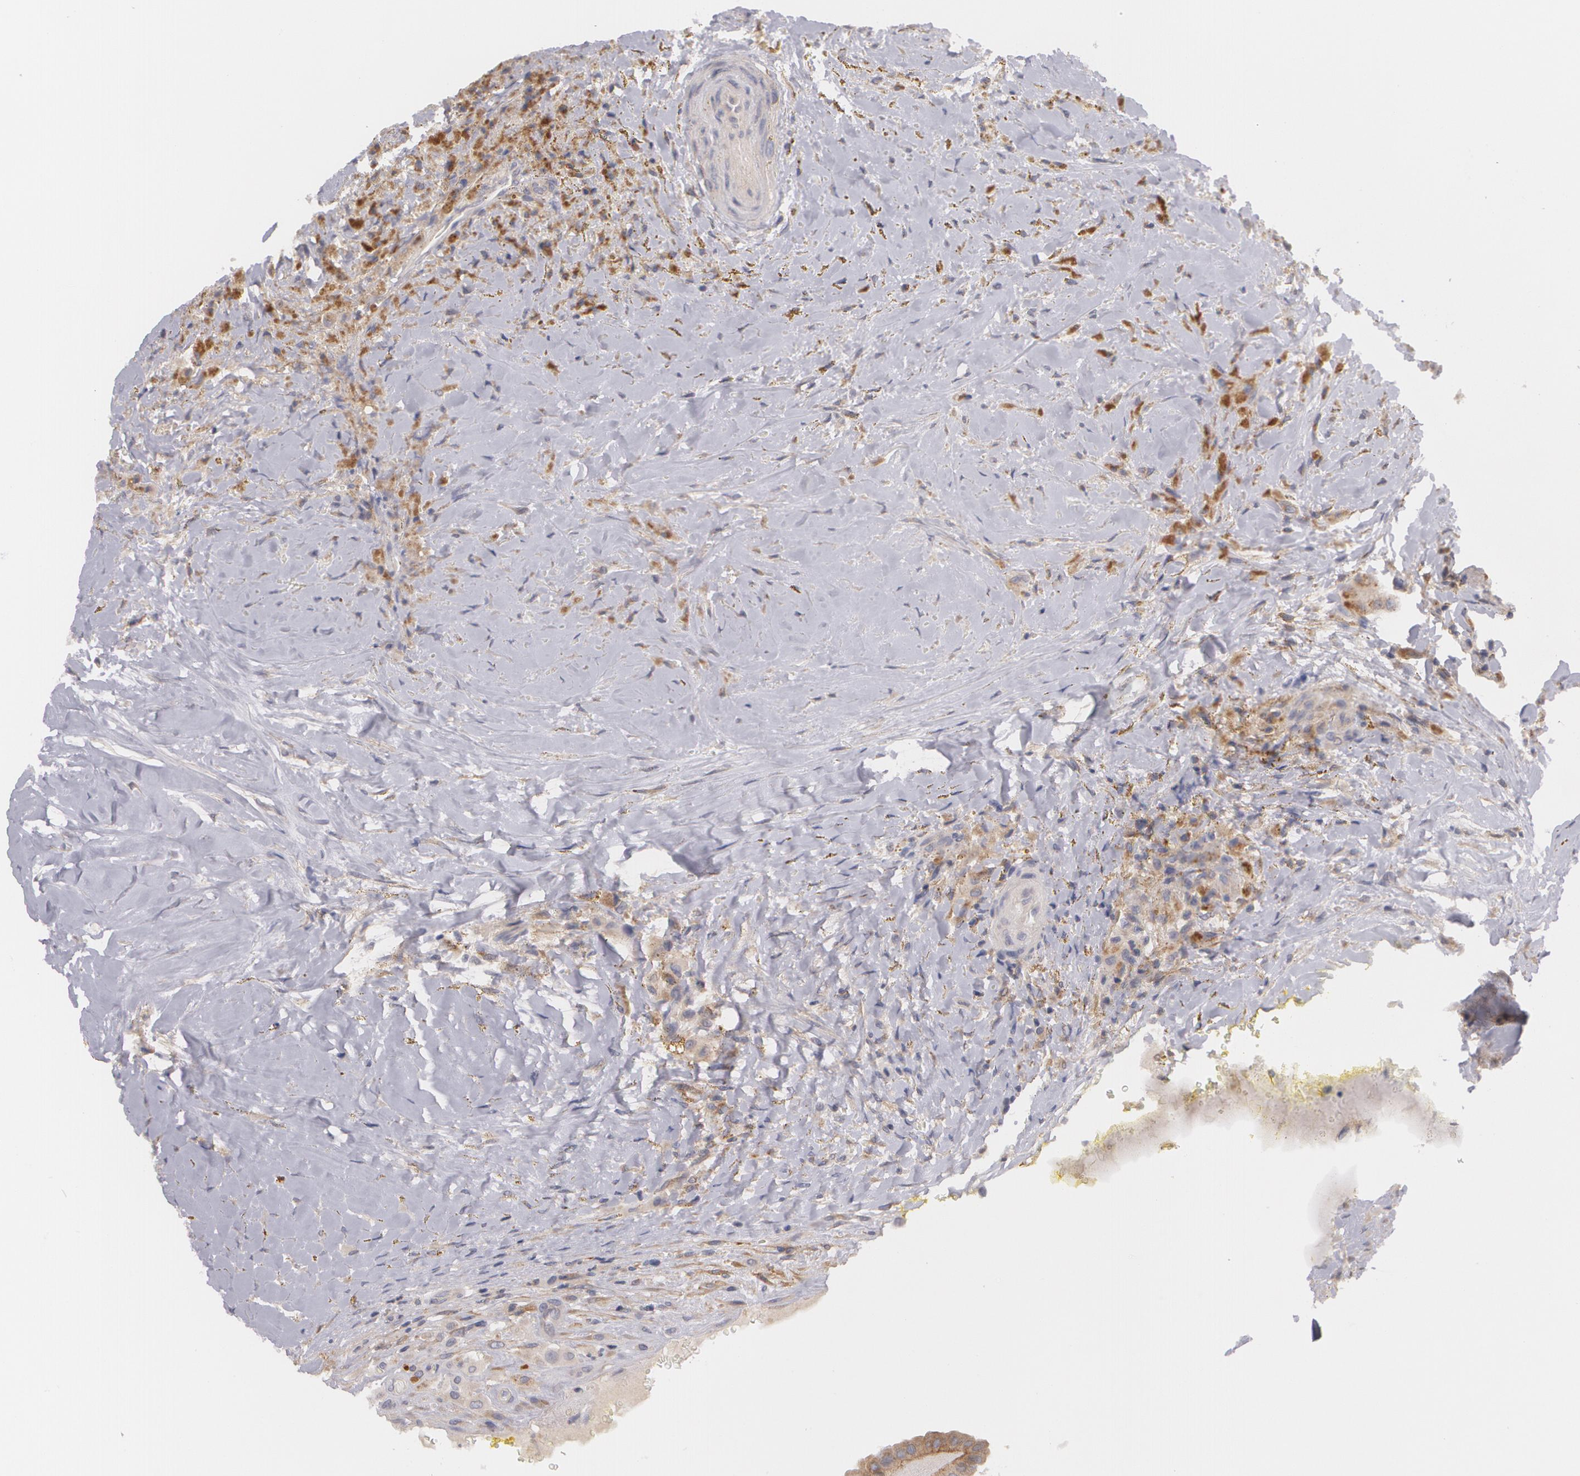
{"staining": {"intensity": "moderate", "quantity": ">75%", "location": "cytoplasmic/membranous"}, "tissue": "thyroid cancer", "cell_type": "Tumor cells", "image_type": "cancer", "snomed": [{"axis": "morphology", "description": "Papillary adenocarcinoma, NOS"}, {"axis": "topography", "description": "Thyroid gland"}], "caption": "Papillary adenocarcinoma (thyroid) stained for a protein demonstrates moderate cytoplasmic/membranous positivity in tumor cells. The protein is stained brown, and the nuclei are stained in blue (DAB IHC with brightfield microscopy, high magnification).", "gene": "CASK", "patient": {"sex": "male", "age": 87}}